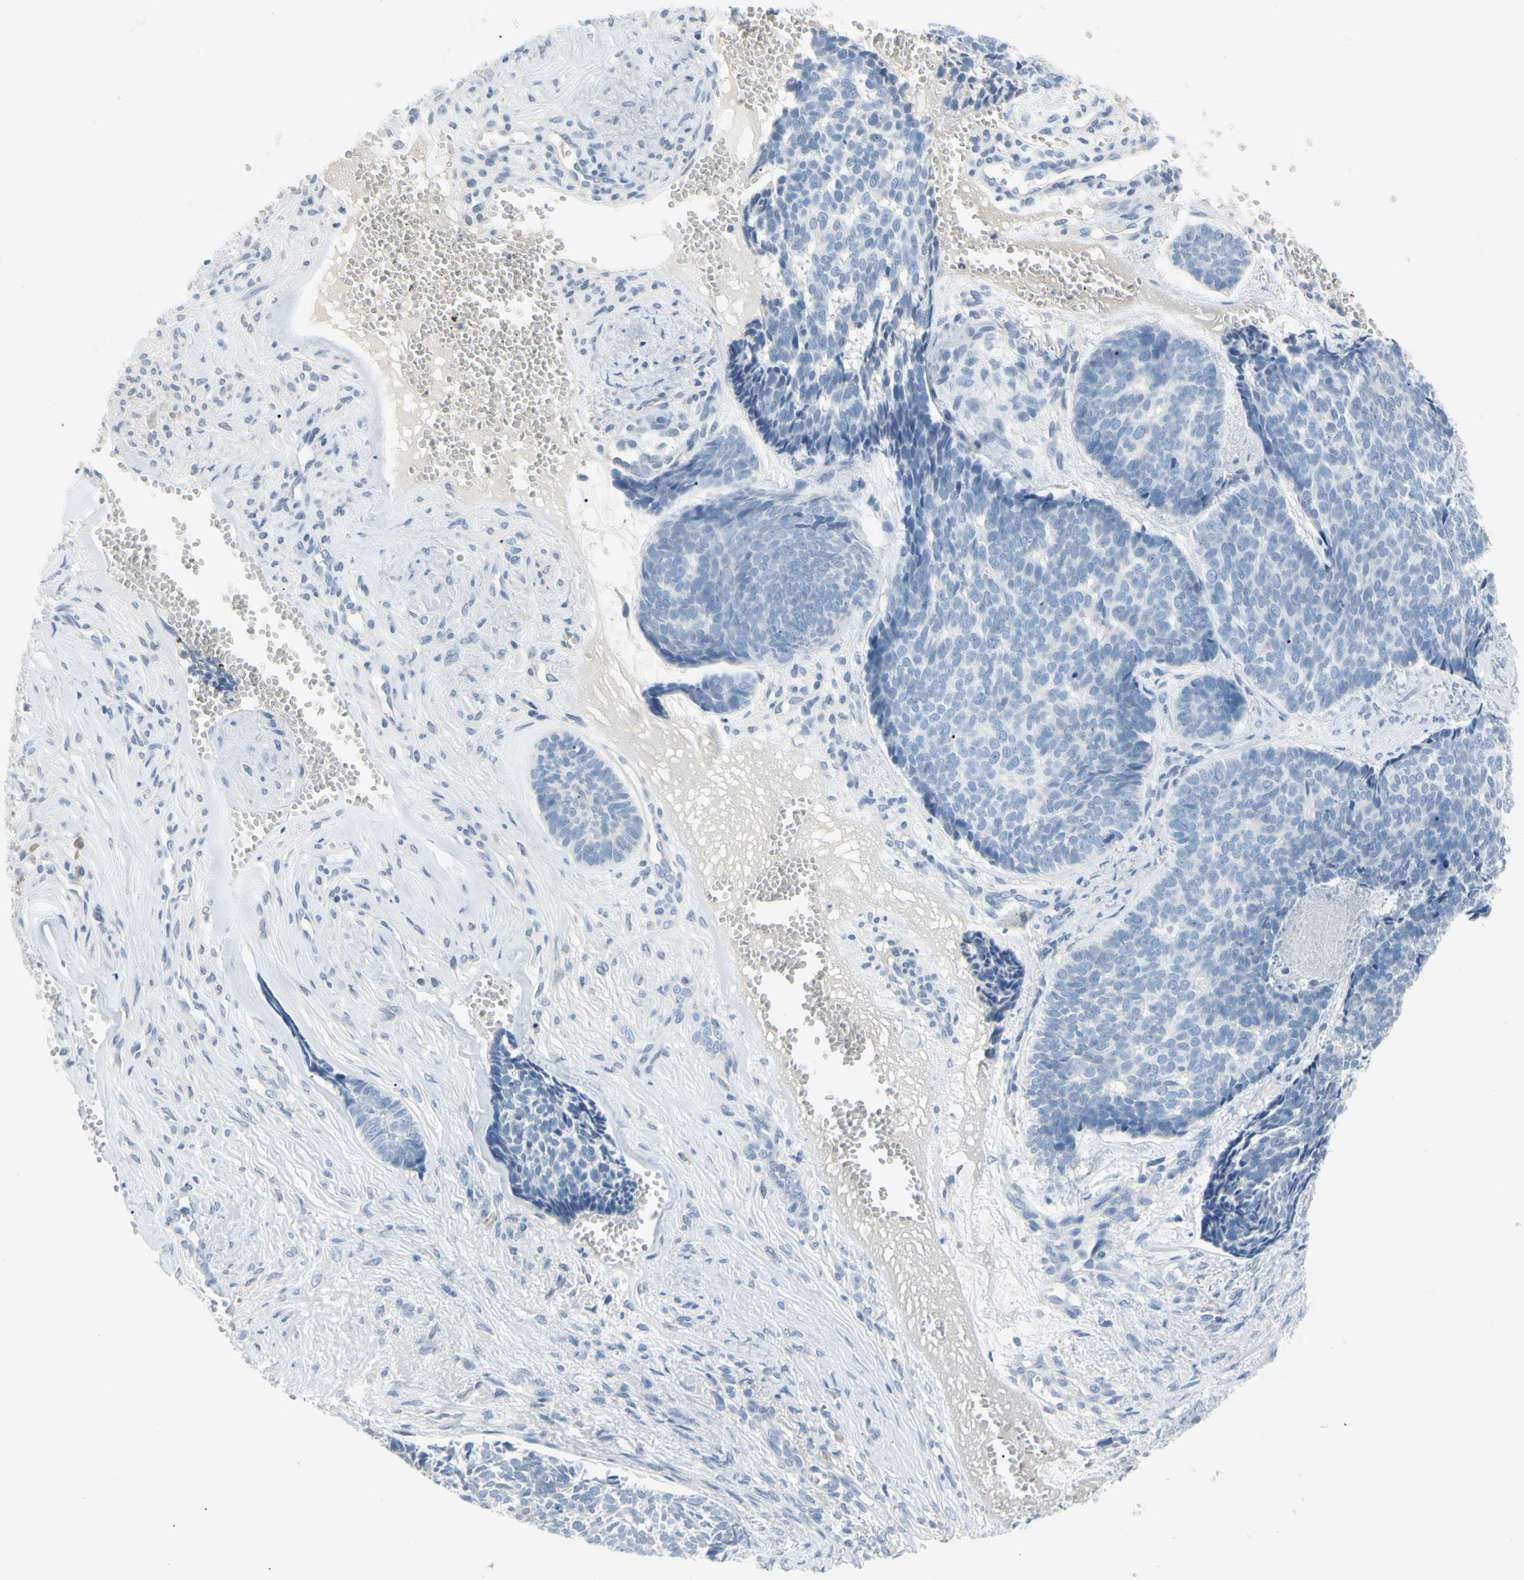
{"staining": {"intensity": "negative", "quantity": "none", "location": "none"}, "tissue": "skin cancer", "cell_type": "Tumor cells", "image_type": "cancer", "snomed": [{"axis": "morphology", "description": "Basal cell carcinoma"}, {"axis": "topography", "description": "Skin"}], "caption": "Immunohistochemistry of human skin cancer (basal cell carcinoma) displays no staining in tumor cells.", "gene": "DCT", "patient": {"sex": "male", "age": 84}}